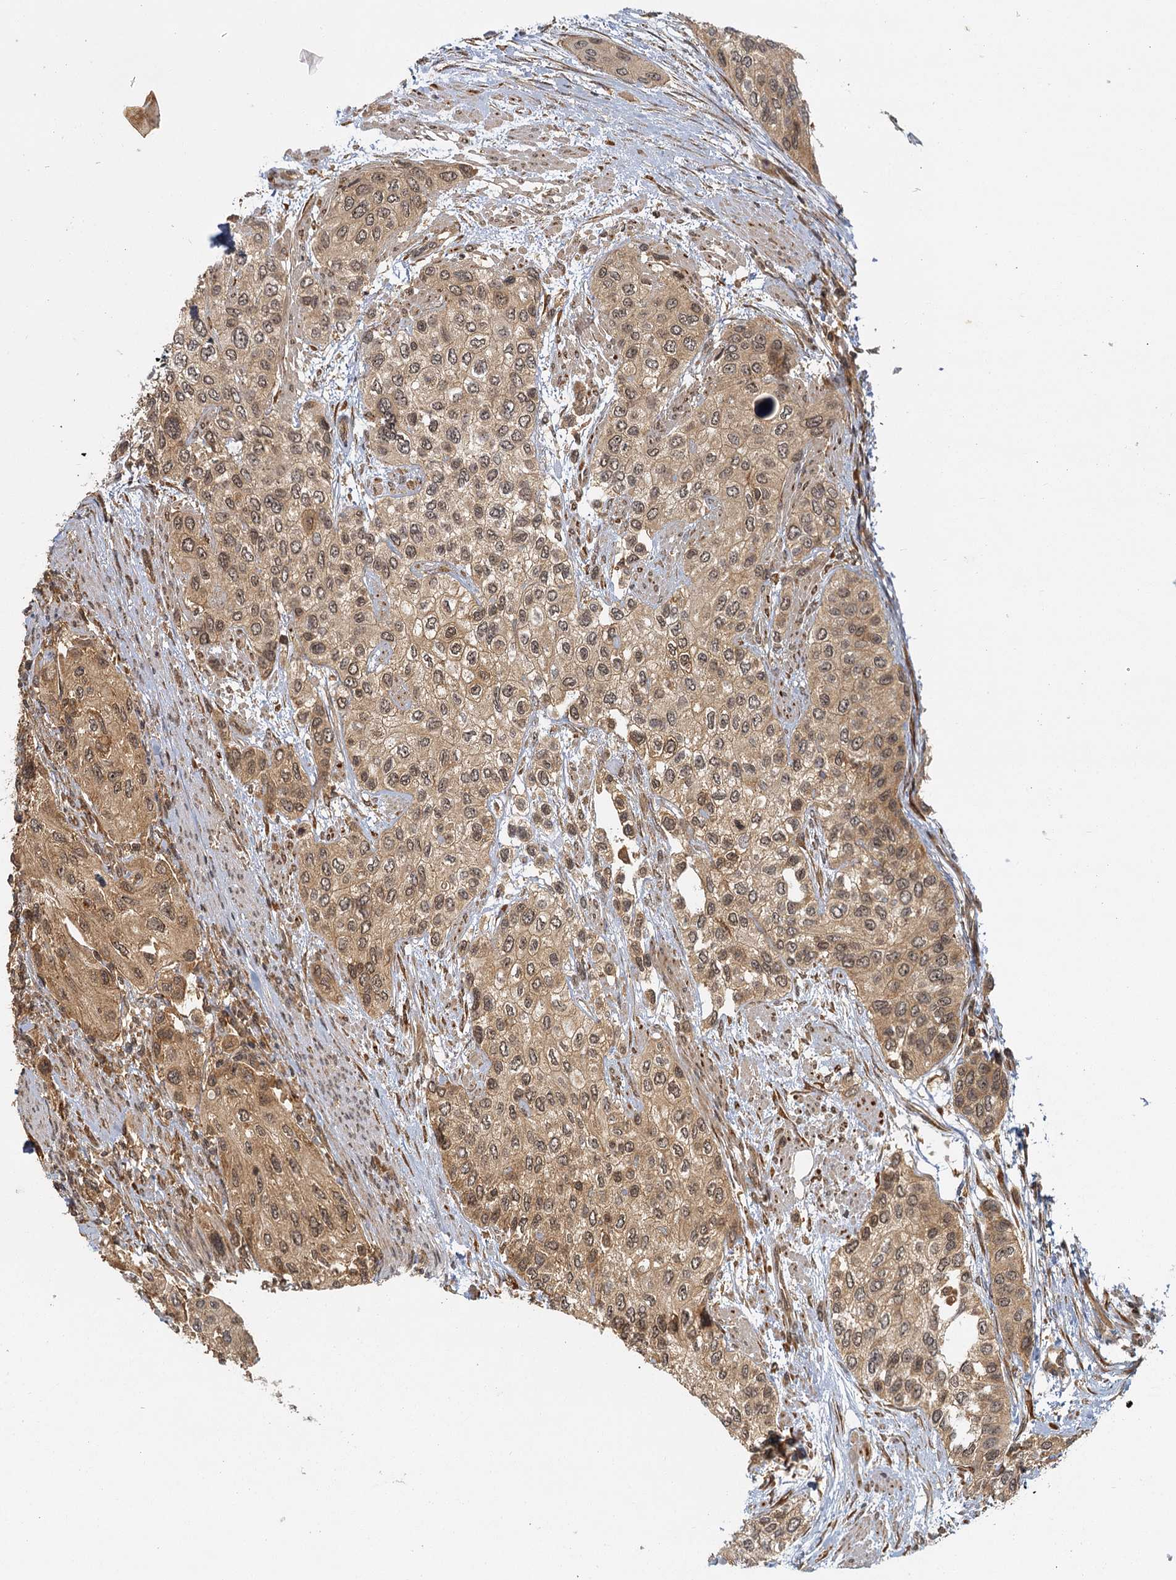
{"staining": {"intensity": "moderate", "quantity": ">75%", "location": "cytoplasmic/membranous,nuclear"}, "tissue": "urothelial cancer", "cell_type": "Tumor cells", "image_type": "cancer", "snomed": [{"axis": "morphology", "description": "Normal tissue, NOS"}, {"axis": "morphology", "description": "Urothelial carcinoma, High grade"}, {"axis": "topography", "description": "Vascular tissue"}, {"axis": "topography", "description": "Urinary bladder"}], "caption": "IHC (DAB (3,3'-diaminobenzidine)) staining of urothelial cancer displays moderate cytoplasmic/membranous and nuclear protein positivity in about >75% of tumor cells.", "gene": "ZNF549", "patient": {"sex": "female", "age": 56}}